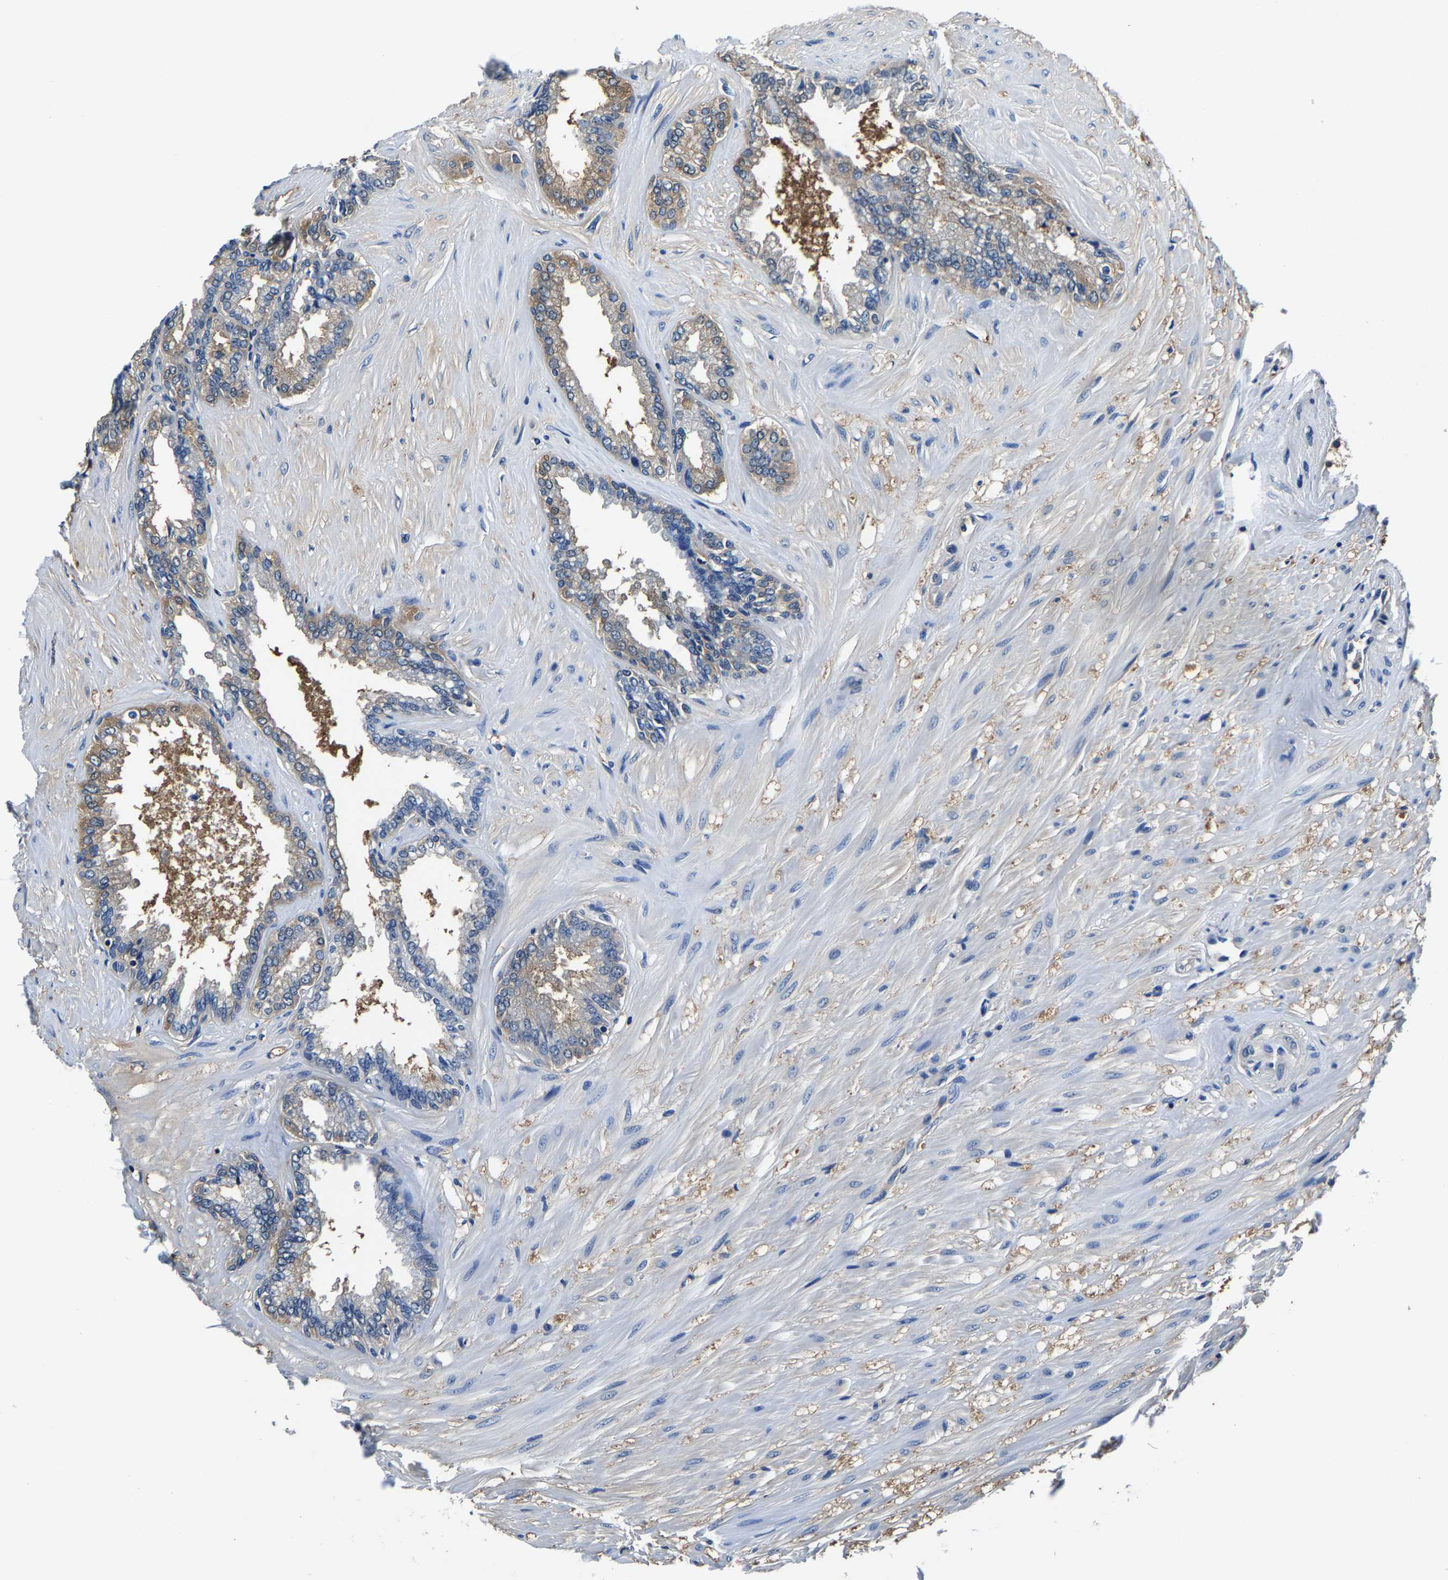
{"staining": {"intensity": "weak", "quantity": "25%-75%", "location": "cytoplasmic/membranous"}, "tissue": "seminal vesicle", "cell_type": "Glandular cells", "image_type": "normal", "snomed": [{"axis": "morphology", "description": "Normal tissue, NOS"}, {"axis": "topography", "description": "Seminal veicle"}], "caption": "Immunohistochemical staining of benign human seminal vesicle exhibits 25%-75% levels of weak cytoplasmic/membranous protein expression in about 25%-75% of glandular cells.", "gene": "ALDOB", "patient": {"sex": "male", "age": 46}}